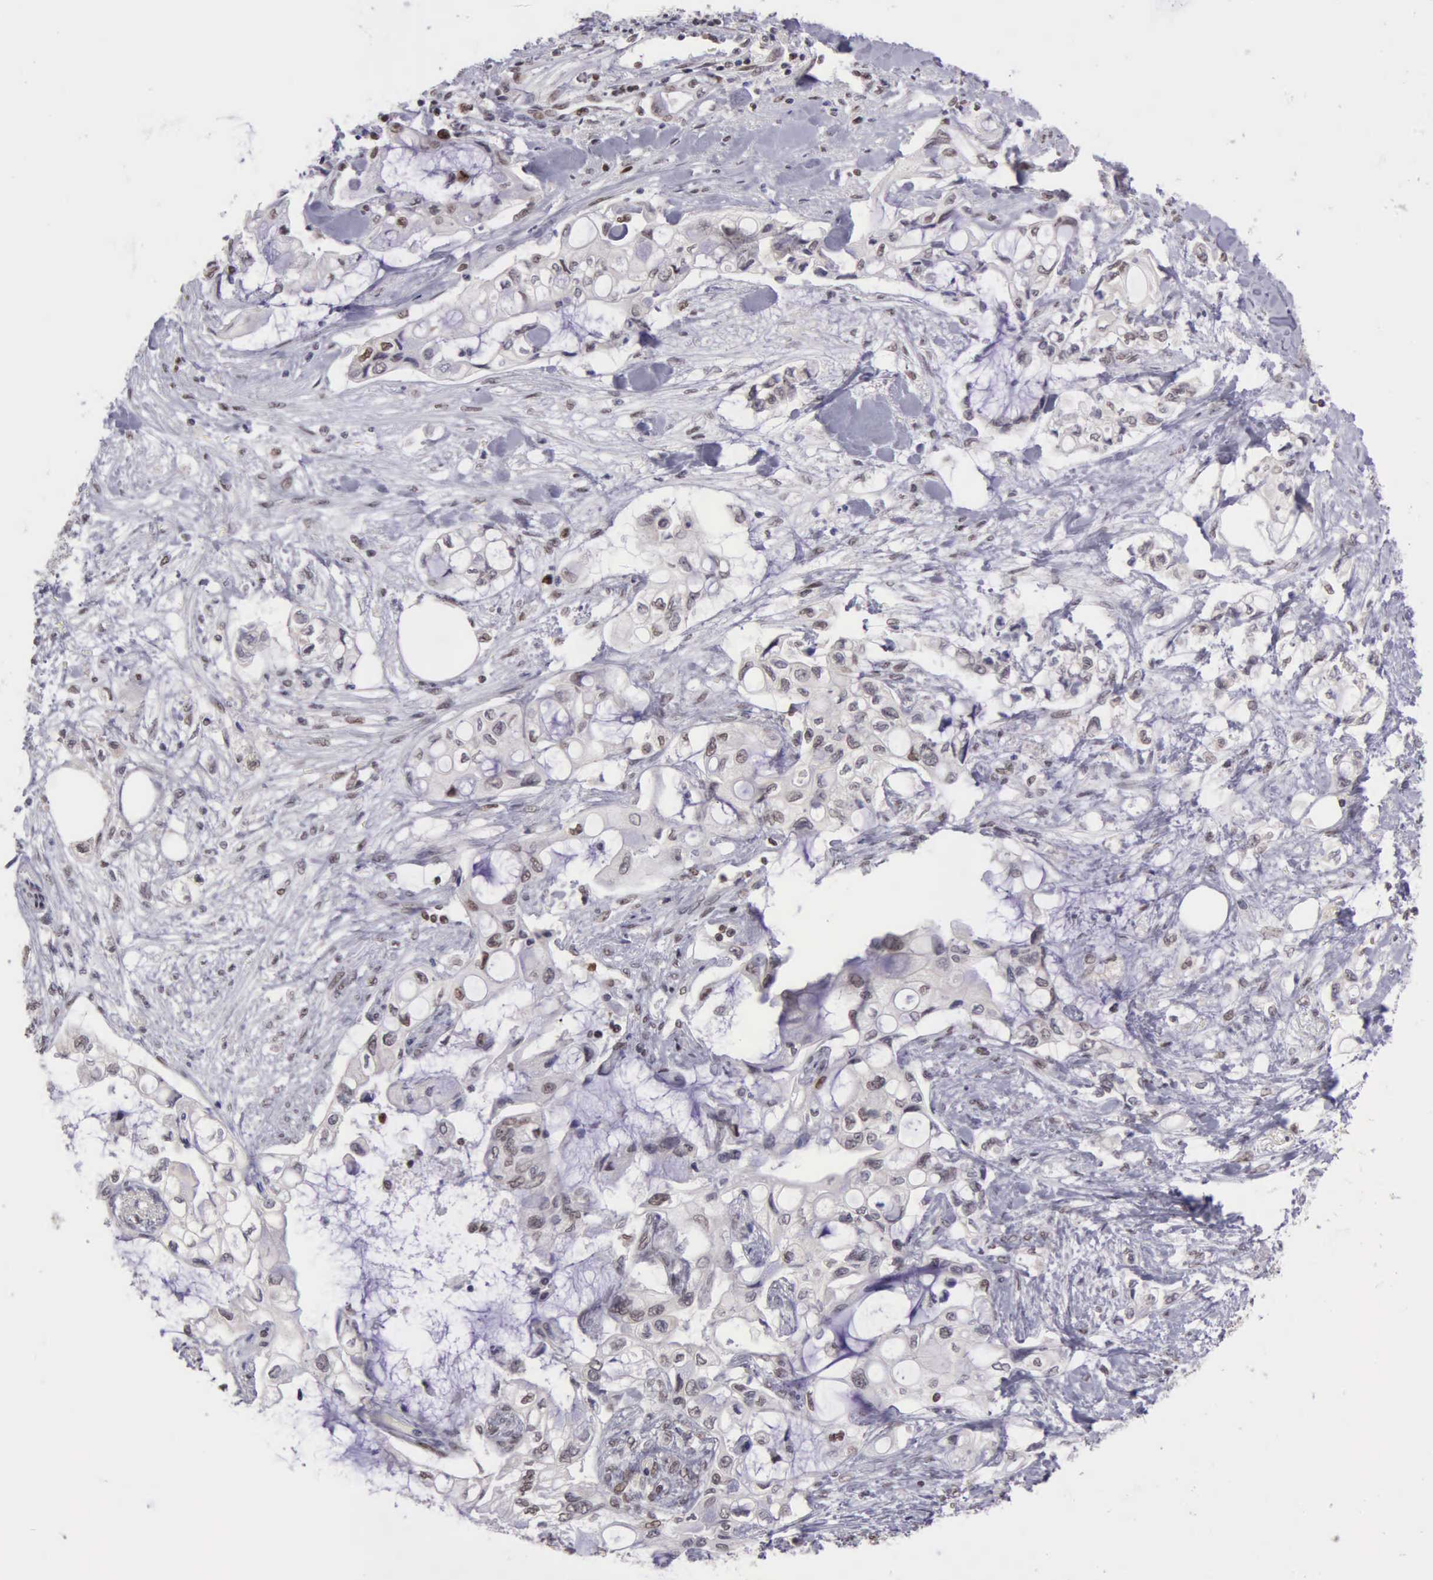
{"staining": {"intensity": "weak", "quantity": "<25%", "location": "cytoplasmic/membranous,nuclear"}, "tissue": "pancreatic cancer", "cell_type": "Tumor cells", "image_type": "cancer", "snomed": [{"axis": "morphology", "description": "Adenocarcinoma, NOS"}, {"axis": "topography", "description": "Pancreas"}], "caption": "This is an immunohistochemistry (IHC) photomicrograph of human pancreatic adenocarcinoma. There is no expression in tumor cells.", "gene": "UBR7", "patient": {"sex": "female", "age": 70}}